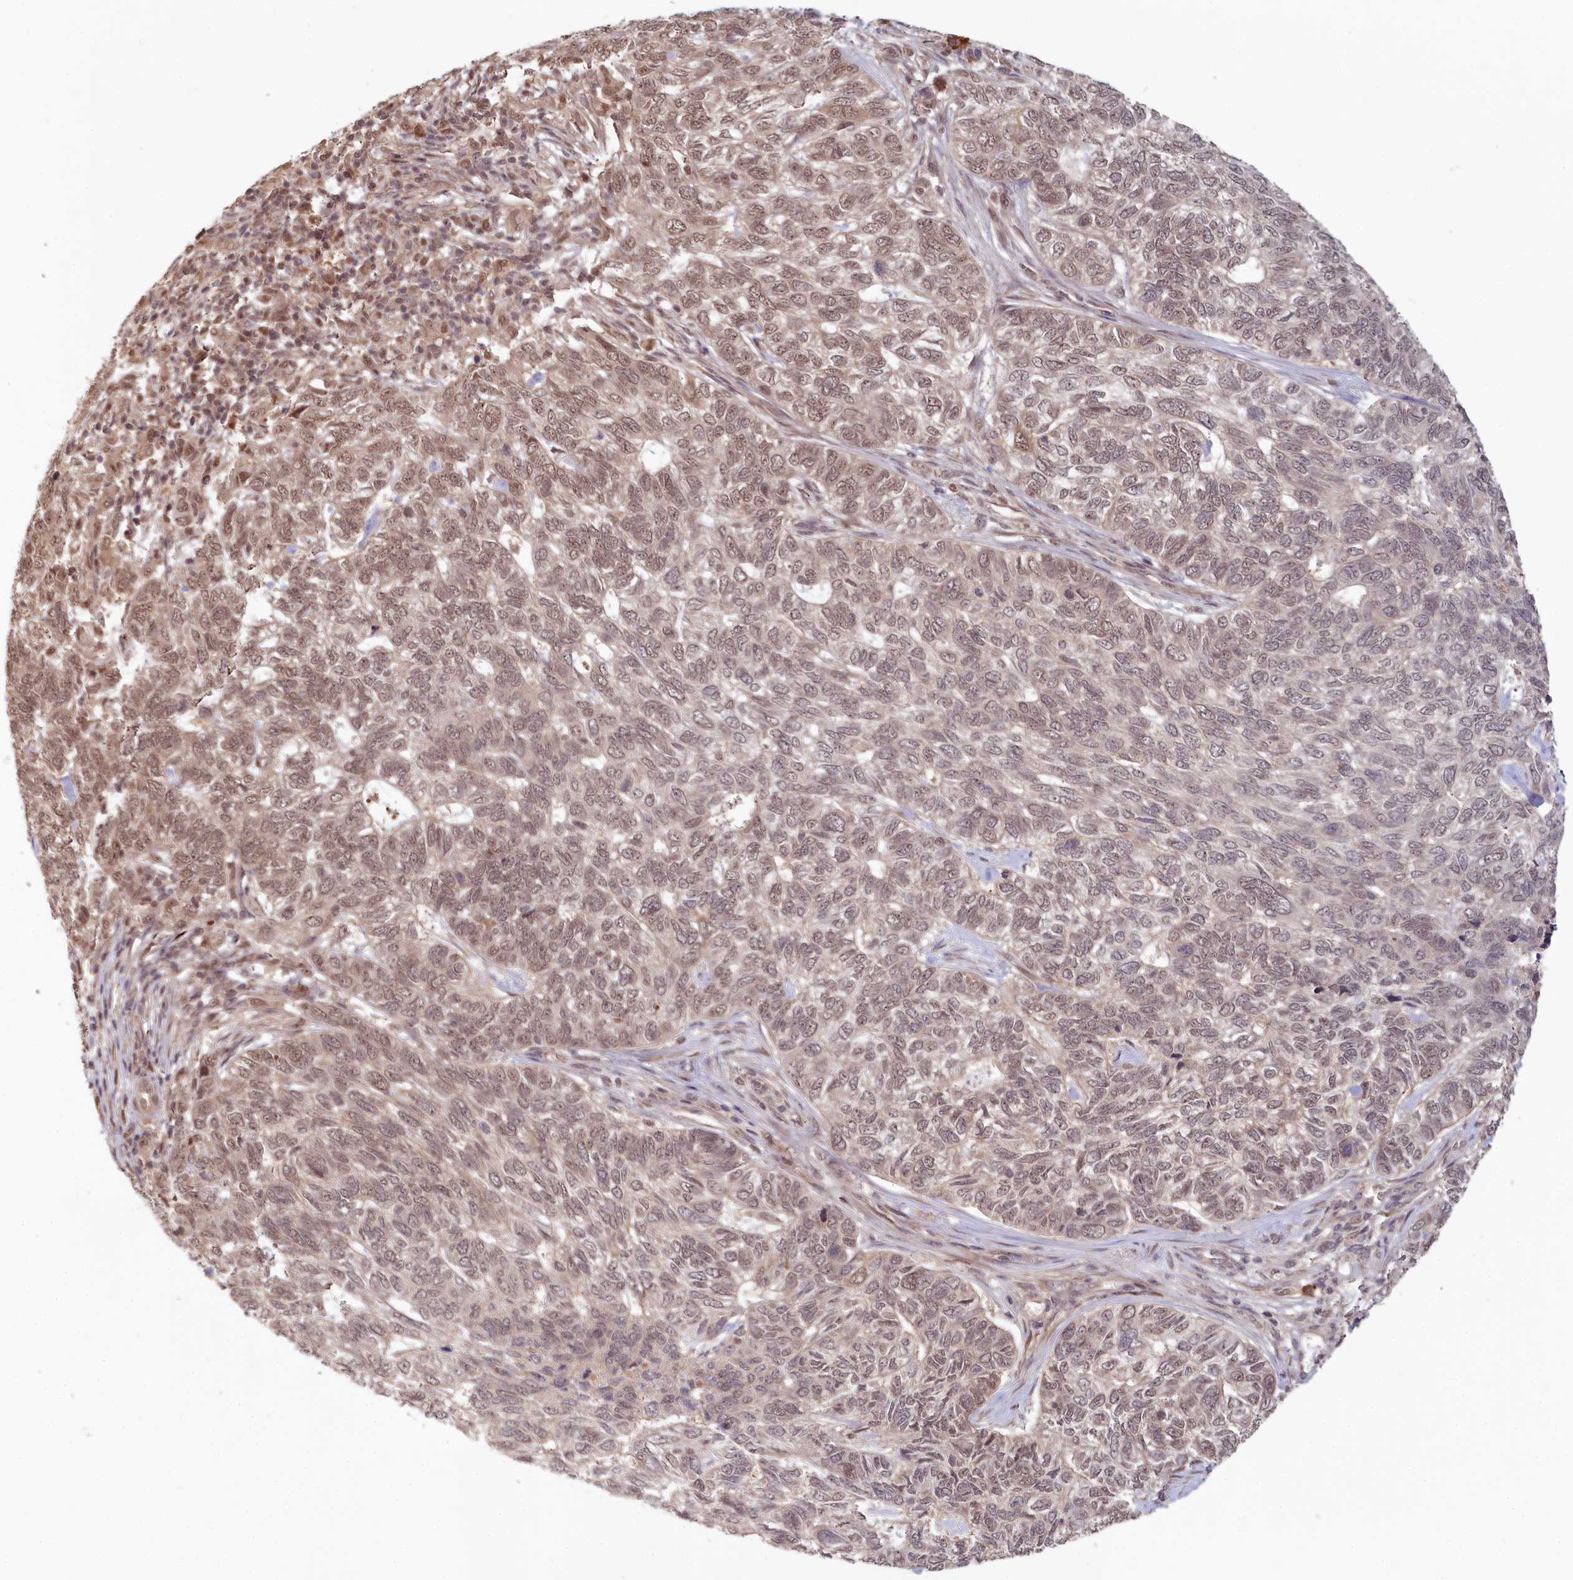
{"staining": {"intensity": "moderate", "quantity": "25%-75%", "location": "nuclear"}, "tissue": "skin cancer", "cell_type": "Tumor cells", "image_type": "cancer", "snomed": [{"axis": "morphology", "description": "Basal cell carcinoma"}, {"axis": "topography", "description": "Skin"}], "caption": "Tumor cells show medium levels of moderate nuclear expression in approximately 25%-75% of cells in skin cancer (basal cell carcinoma).", "gene": "WAPL", "patient": {"sex": "female", "age": 65}}